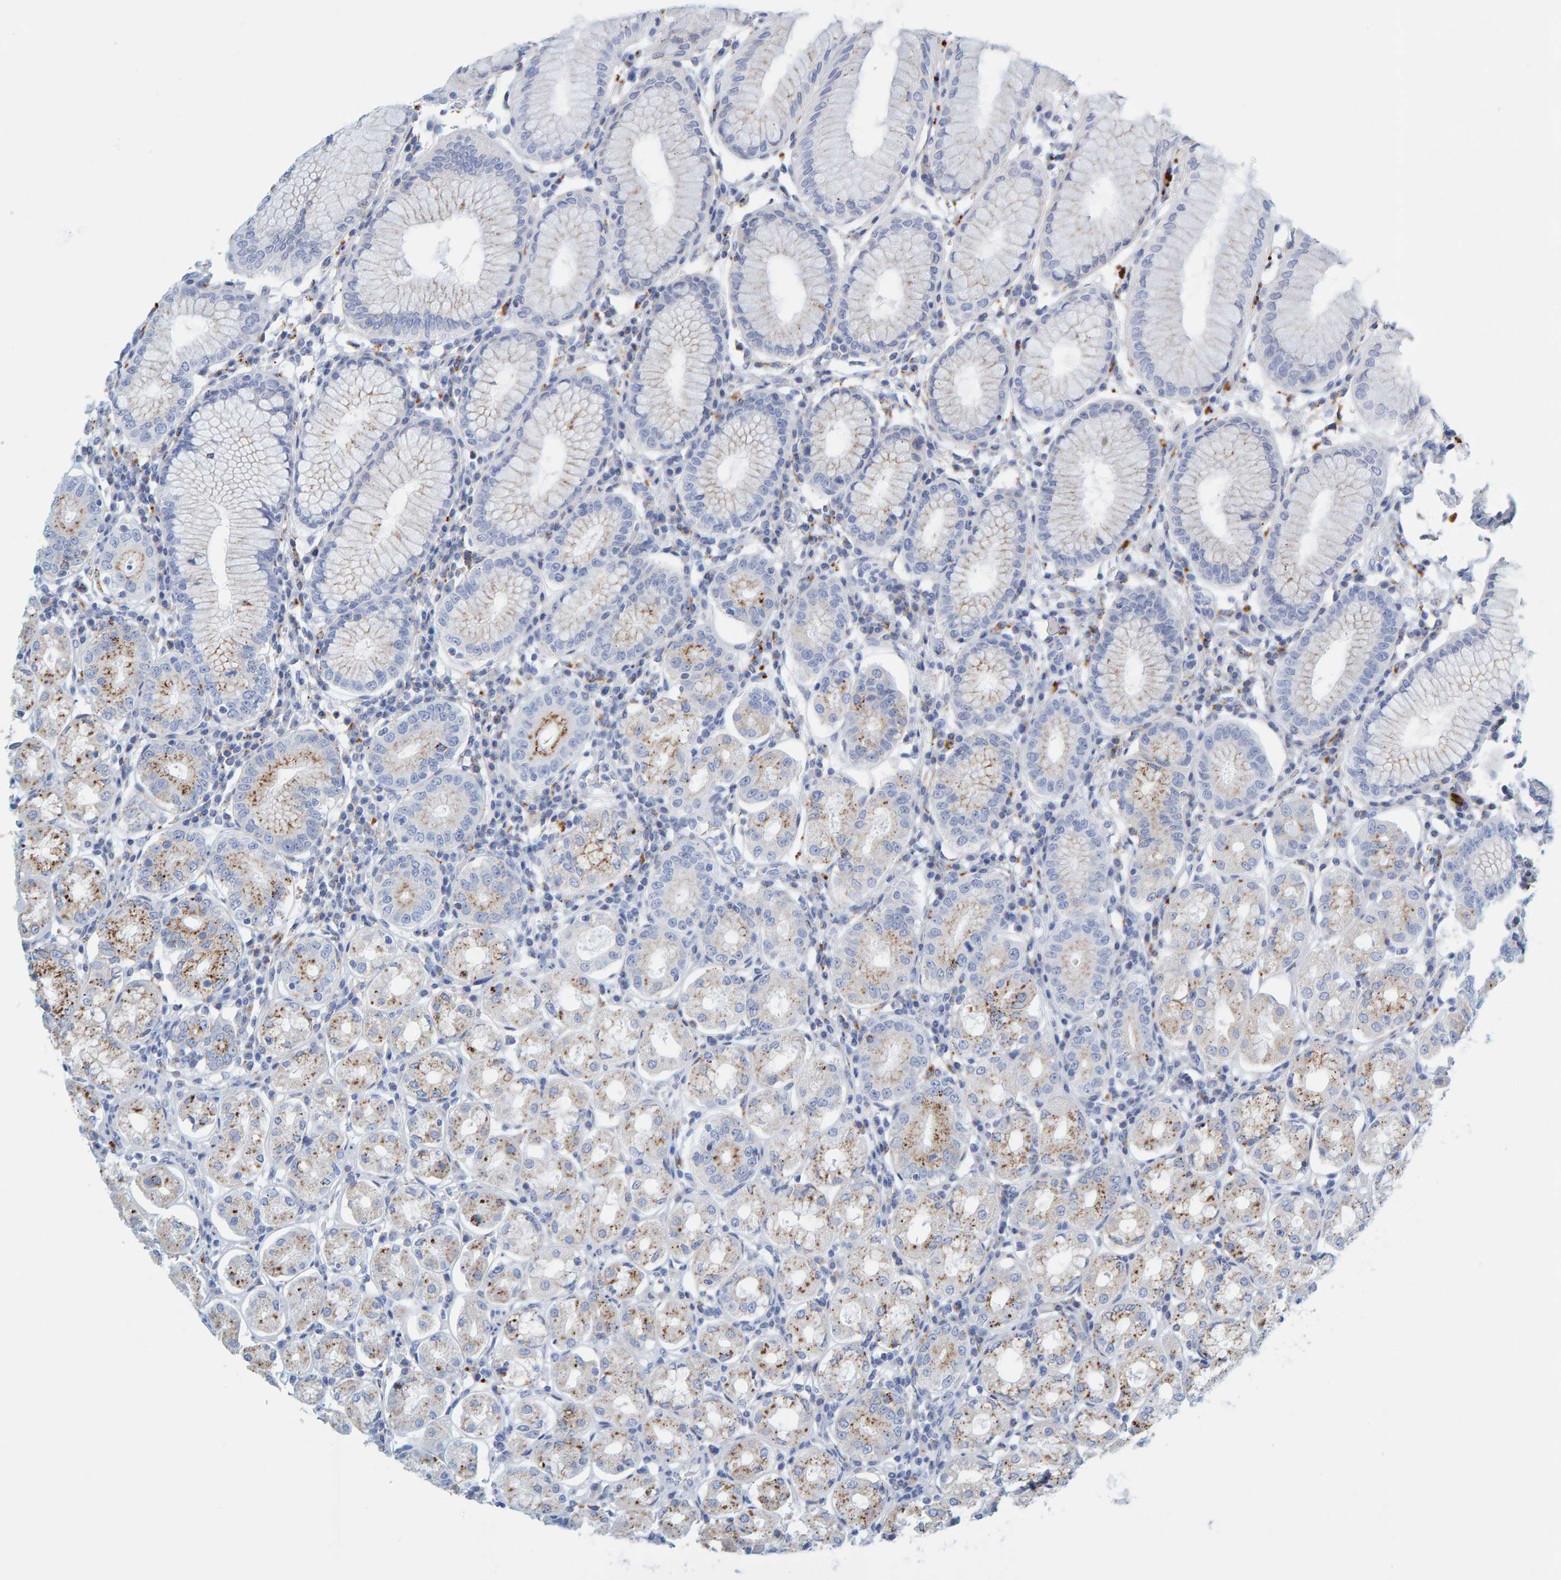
{"staining": {"intensity": "moderate", "quantity": "<25%", "location": "cytoplasmic/membranous"}, "tissue": "stomach", "cell_type": "Glandular cells", "image_type": "normal", "snomed": [{"axis": "morphology", "description": "Normal tissue, NOS"}, {"axis": "topography", "description": "Stomach"}, {"axis": "topography", "description": "Stomach, lower"}], "caption": "Approximately <25% of glandular cells in benign stomach exhibit moderate cytoplasmic/membranous protein expression as visualized by brown immunohistochemical staining.", "gene": "BIN3", "patient": {"sex": "female", "age": 56}}